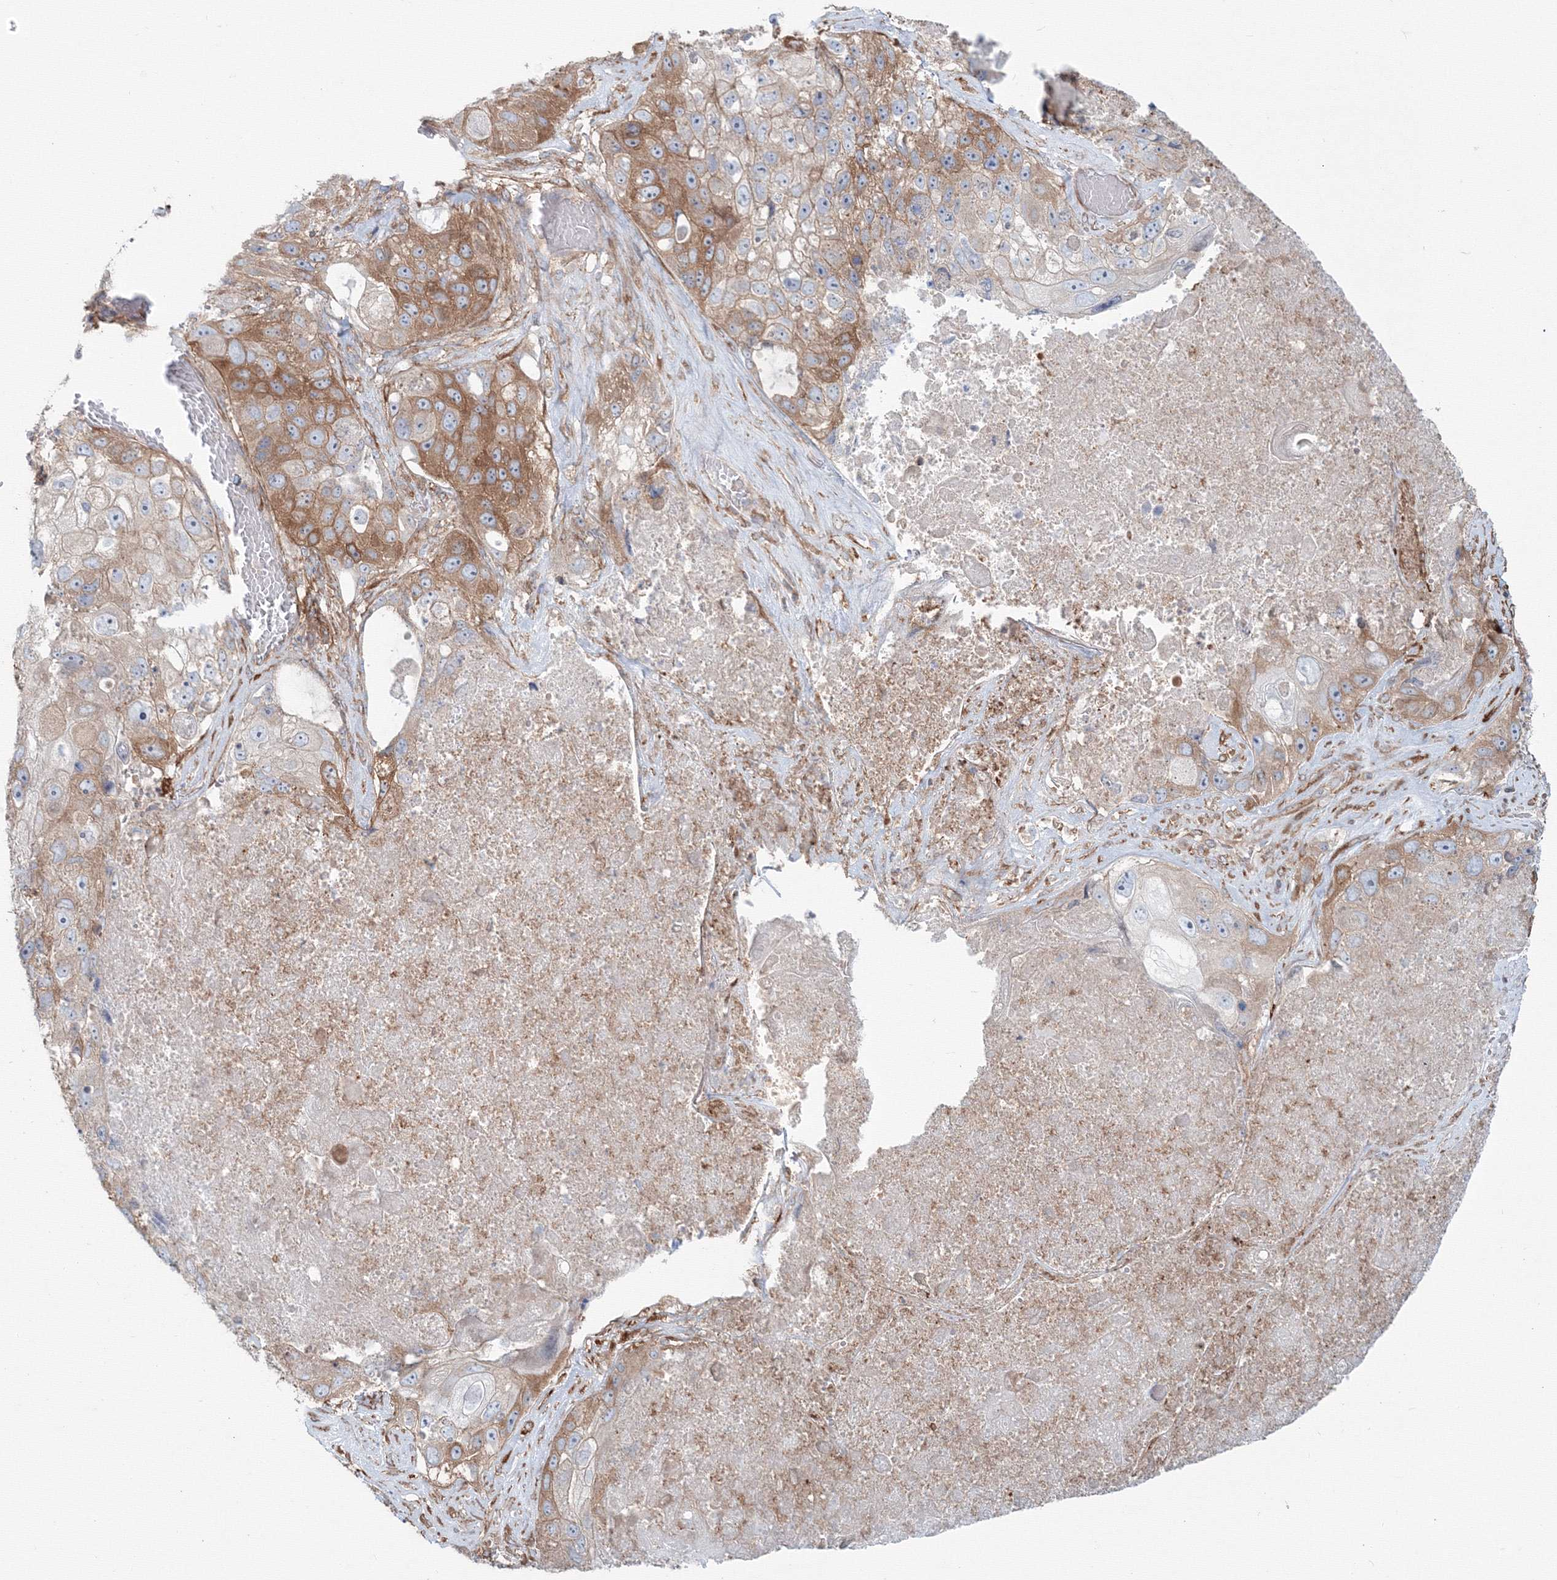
{"staining": {"intensity": "moderate", "quantity": "25%-75%", "location": "cytoplasmic/membranous"}, "tissue": "lung cancer", "cell_type": "Tumor cells", "image_type": "cancer", "snomed": [{"axis": "morphology", "description": "Squamous cell carcinoma, NOS"}, {"axis": "topography", "description": "Lung"}], "caption": "IHC staining of lung cancer, which displays medium levels of moderate cytoplasmic/membranous staining in about 25%-75% of tumor cells indicating moderate cytoplasmic/membranous protein staining. The staining was performed using DAB (brown) for protein detection and nuclei were counterstained in hematoxylin (blue).", "gene": "SH3PXD2A", "patient": {"sex": "male", "age": 61}}